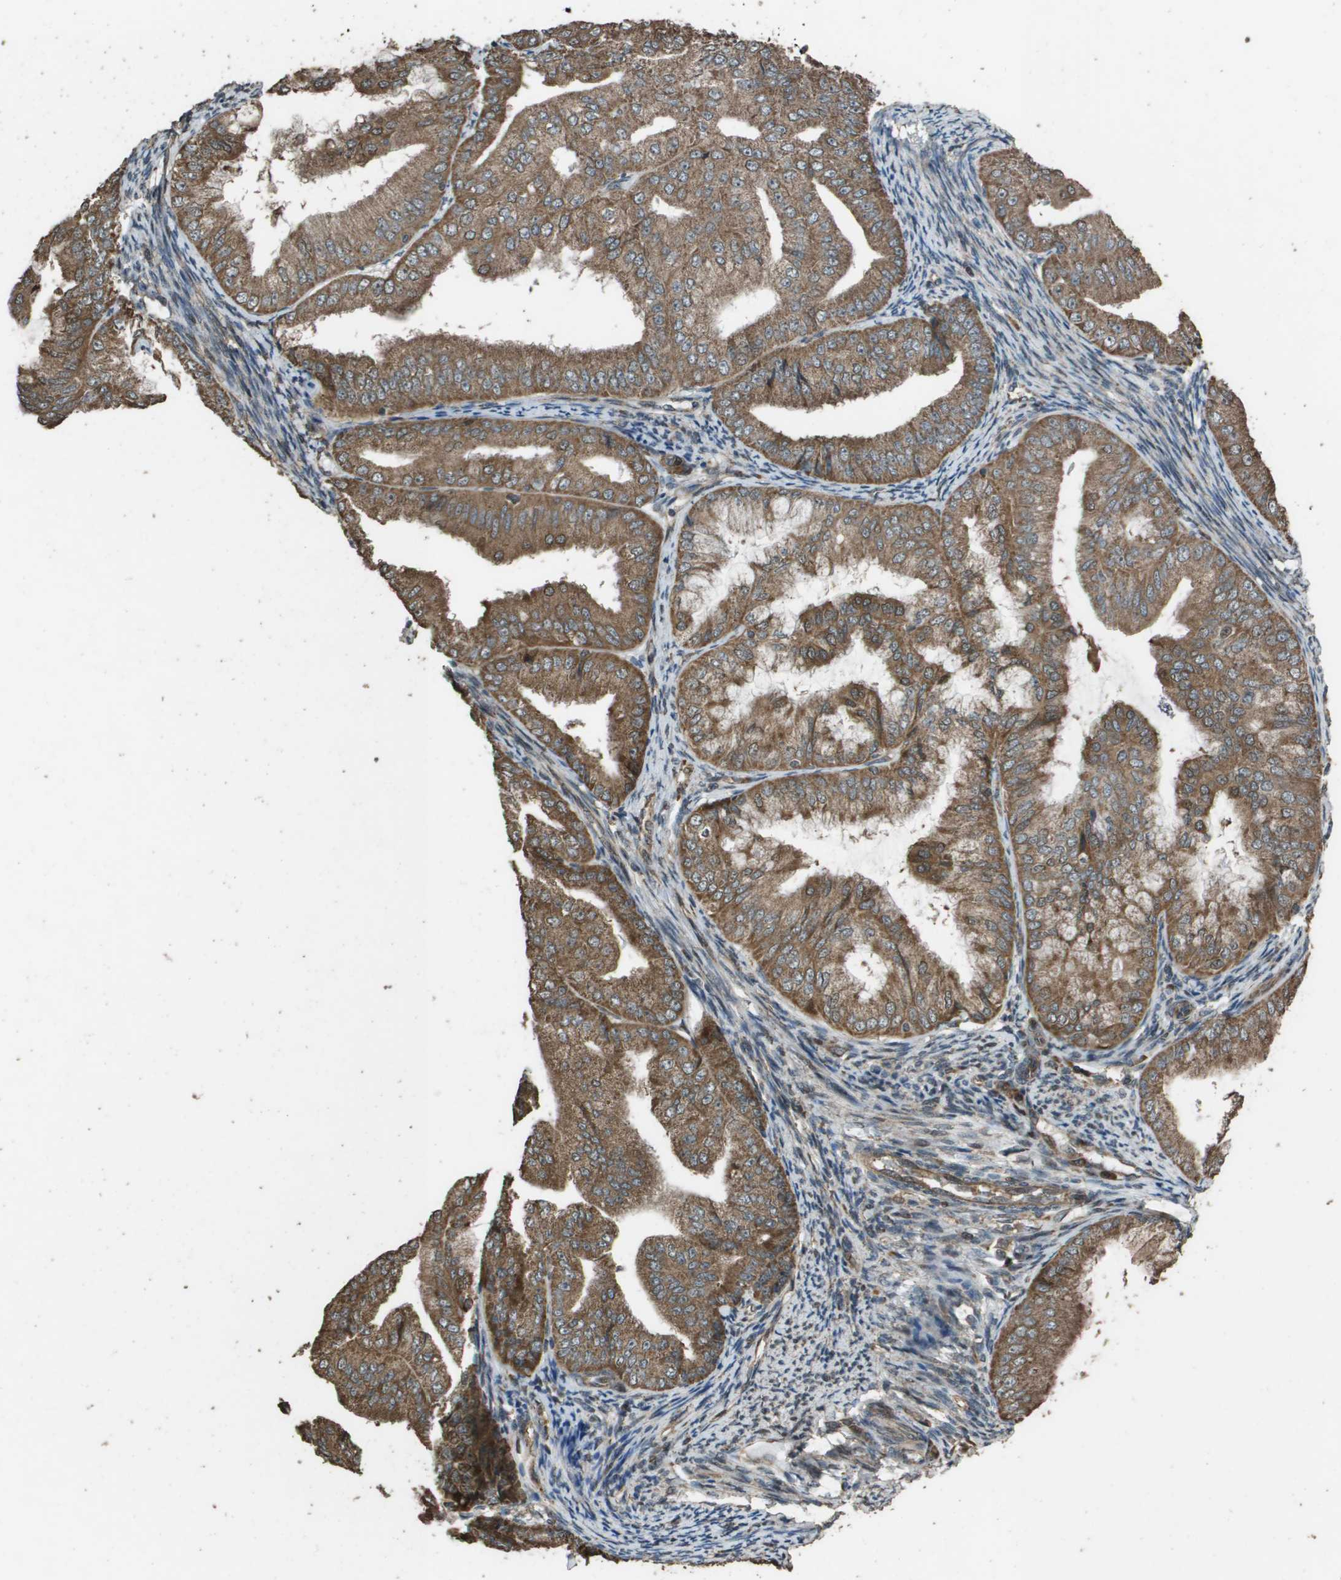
{"staining": {"intensity": "moderate", "quantity": ">75%", "location": "cytoplasmic/membranous"}, "tissue": "endometrial cancer", "cell_type": "Tumor cells", "image_type": "cancer", "snomed": [{"axis": "morphology", "description": "Adenocarcinoma, NOS"}, {"axis": "topography", "description": "Endometrium"}], "caption": "Immunohistochemistry micrograph of neoplastic tissue: adenocarcinoma (endometrial) stained using IHC exhibits medium levels of moderate protein expression localized specifically in the cytoplasmic/membranous of tumor cells, appearing as a cytoplasmic/membranous brown color.", "gene": "FIG4", "patient": {"sex": "female", "age": 63}}